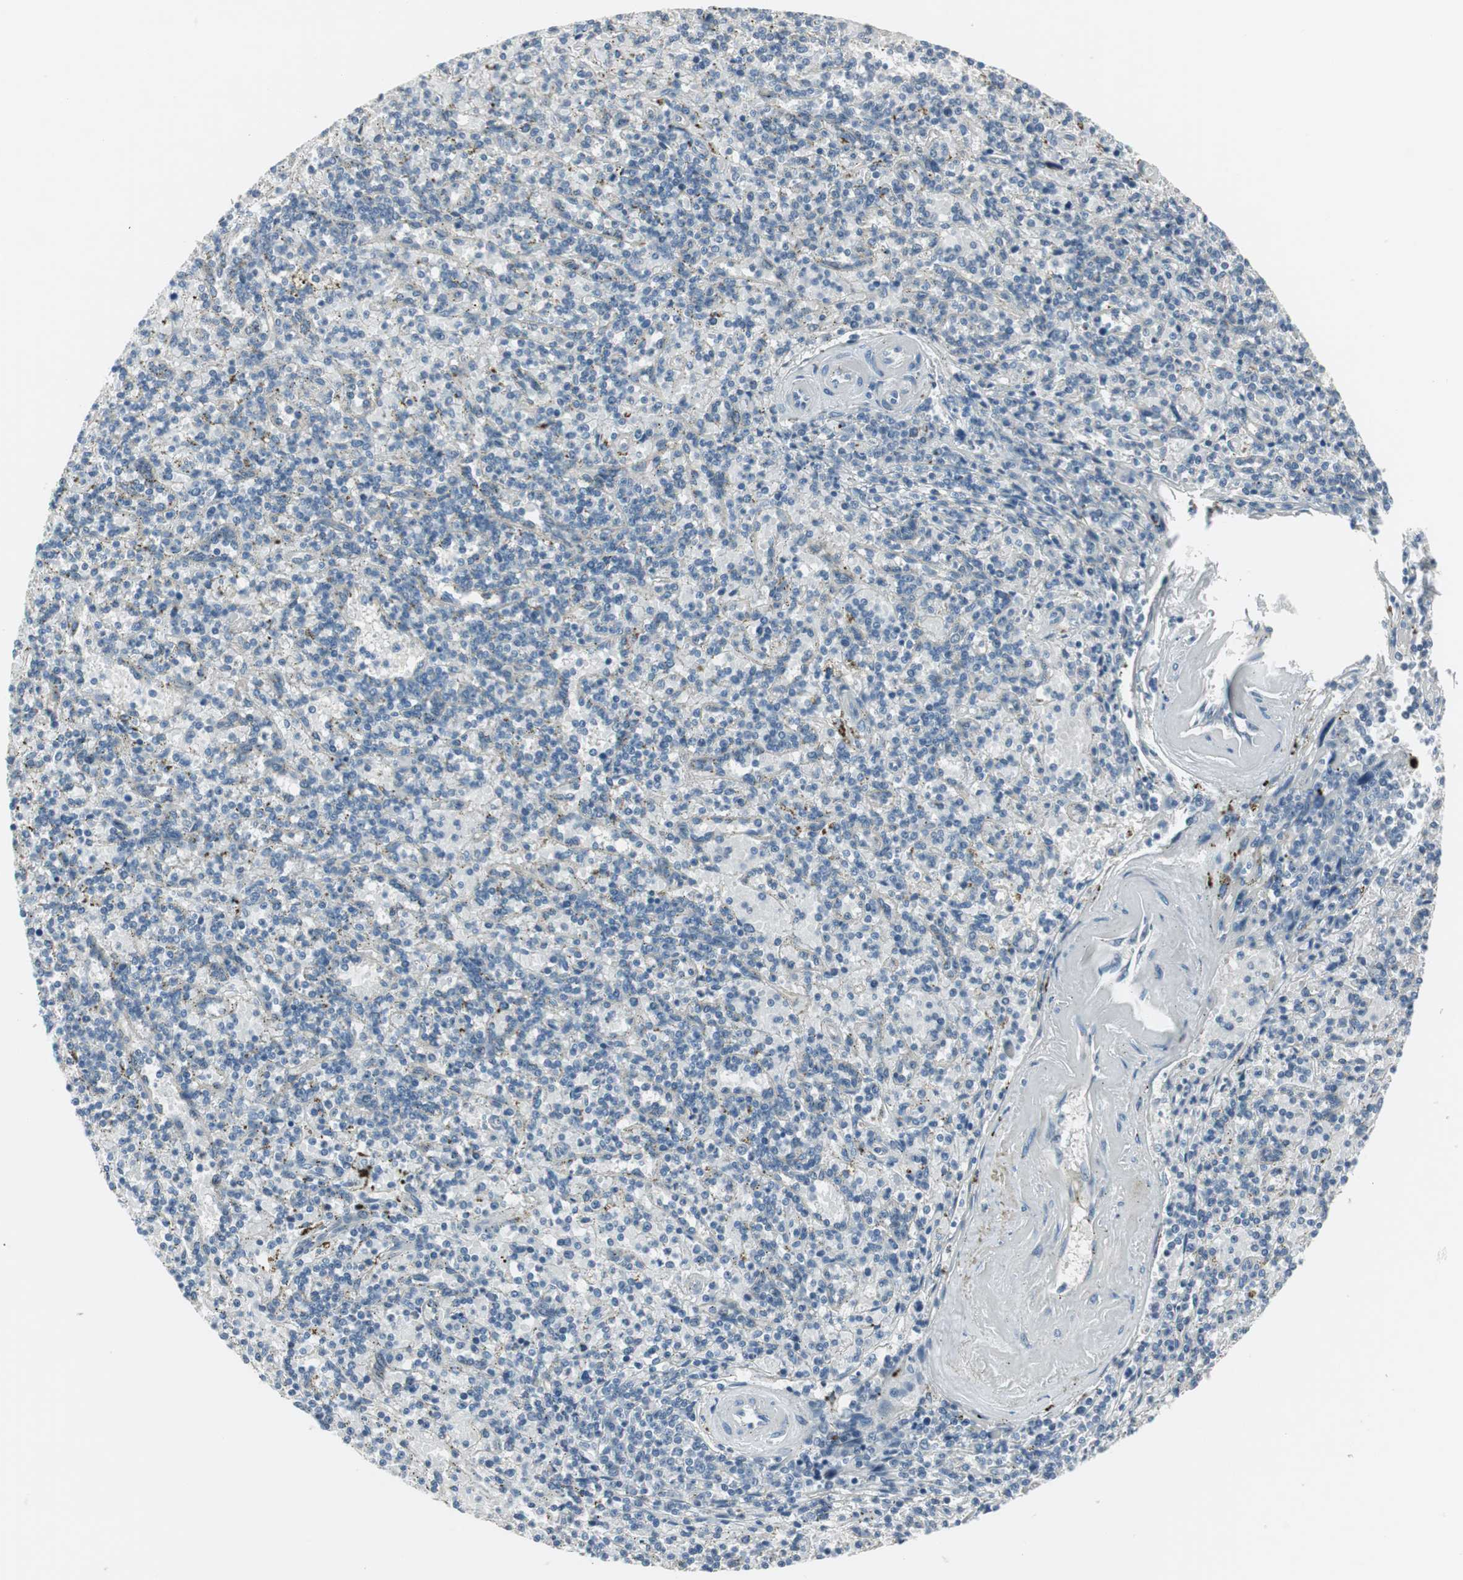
{"staining": {"intensity": "negative", "quantity": "none", "location": "none"}, "tissue": "lymphoma", "cell_type": "Tumor cells", "image_type": "cancer", "snomed": [{"axis": "morphology", "description": "Malignant lymphoma, non-Hodgkin's type, Low grade"}, {"axis": "topography", "description": "Spleen"}], "caption": "Tumor cells show no significant expression in lymphoma. (DAB (3,3'-diaminobenzidine) IHC visualized using brightfield microscopy, high magnification).", "gene": "PRKAA1", "patient": {"sex": "male", "age": 73}}